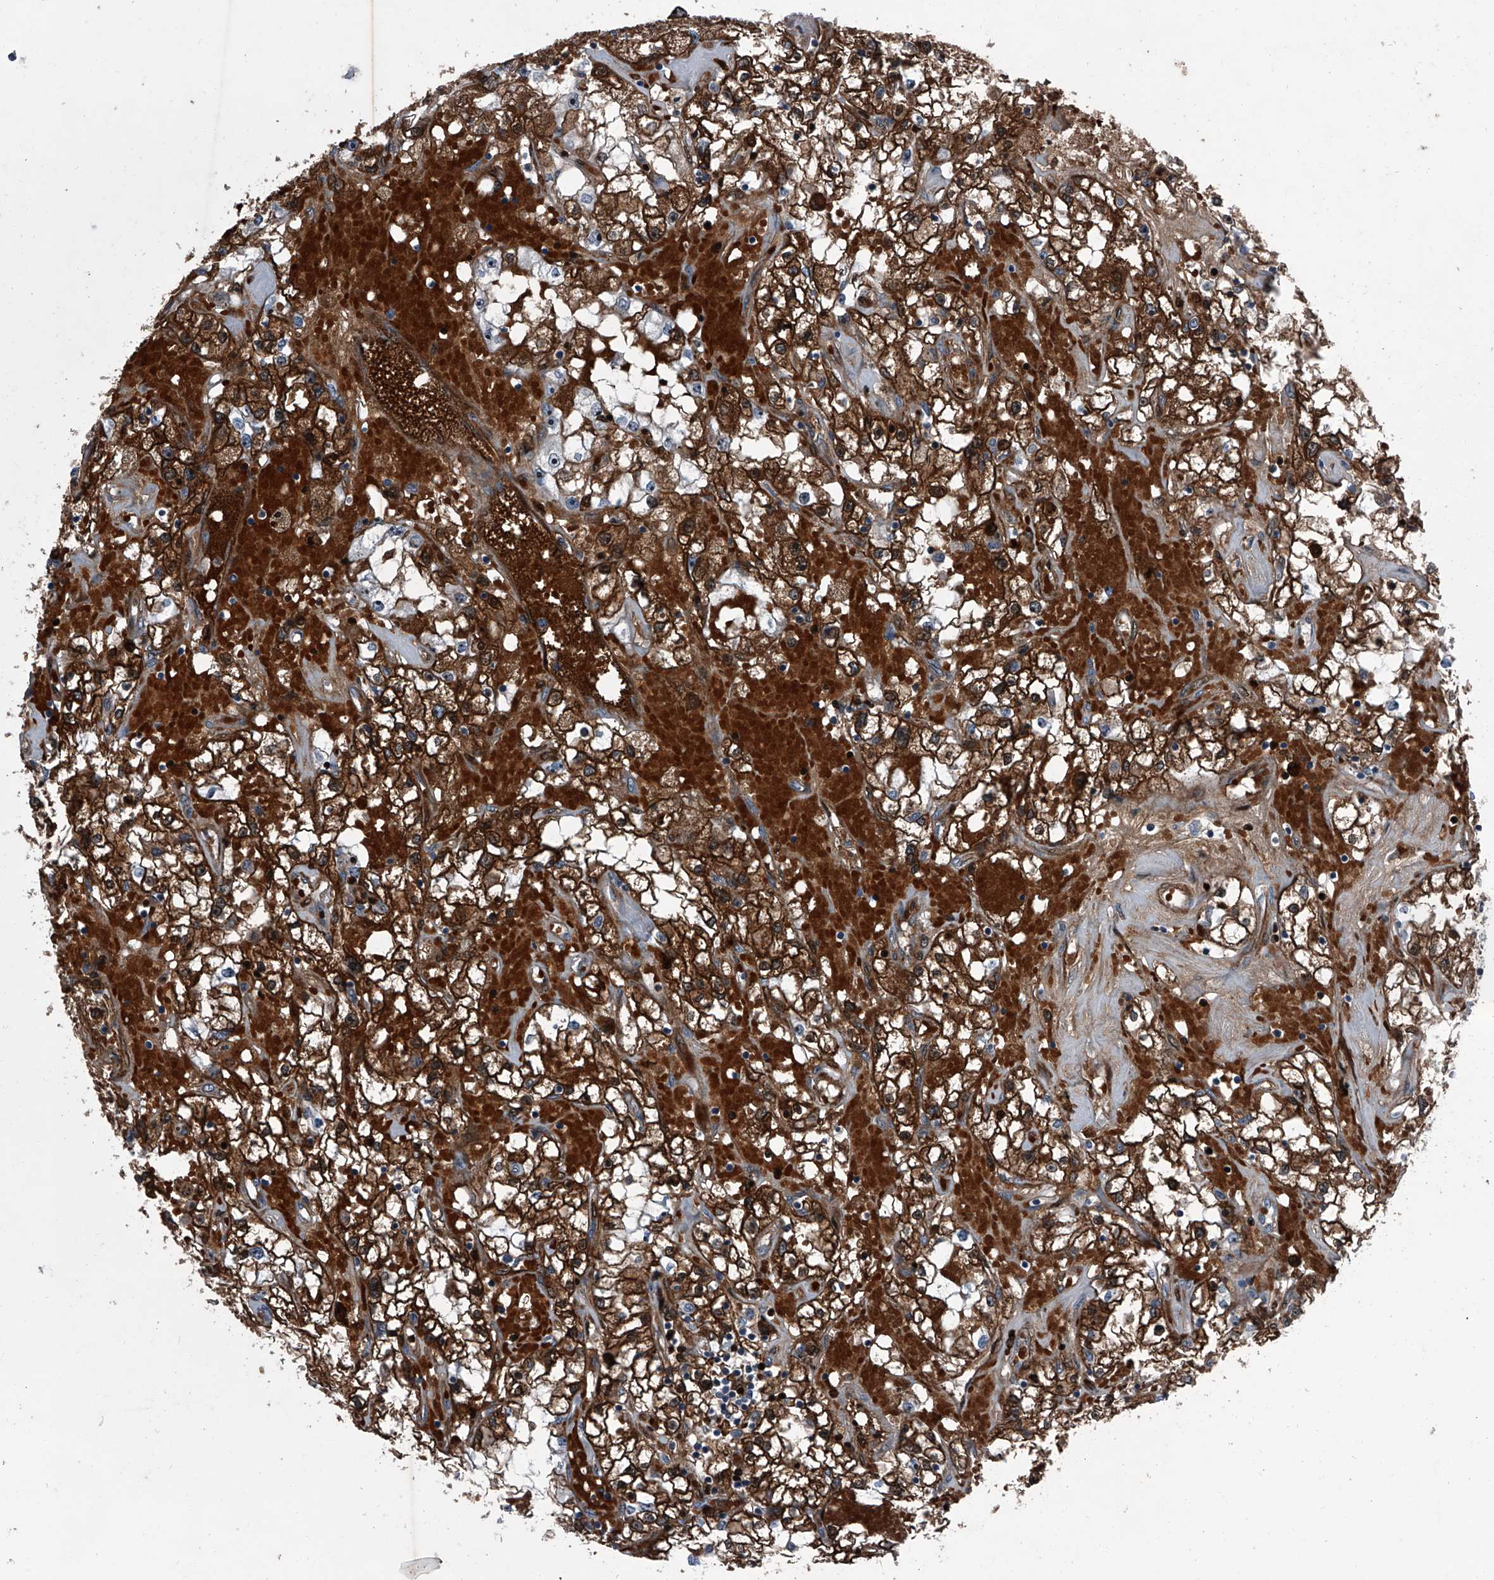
{"staining": {"intensity": "strong", "quantity": ">75%", "location": "cytoplasmic/membranous"}, "tissue": "renal cancer", "cell_type": "Tumor cells", "image_type": "cancer", "snomed": [{"axis": "morphology", "description": "Adenocarcinoma, NOS"}, {"axis": "topography", "description": "Kidney"}], "caption": "Renal cancer was stained to show a protein in brown. There is high levels of strong cytoplasmic/membranous expression in approximately >75% of tumor cells.", "gene": "CEP85L", "patient": {"sex": "male", "age": 56}}